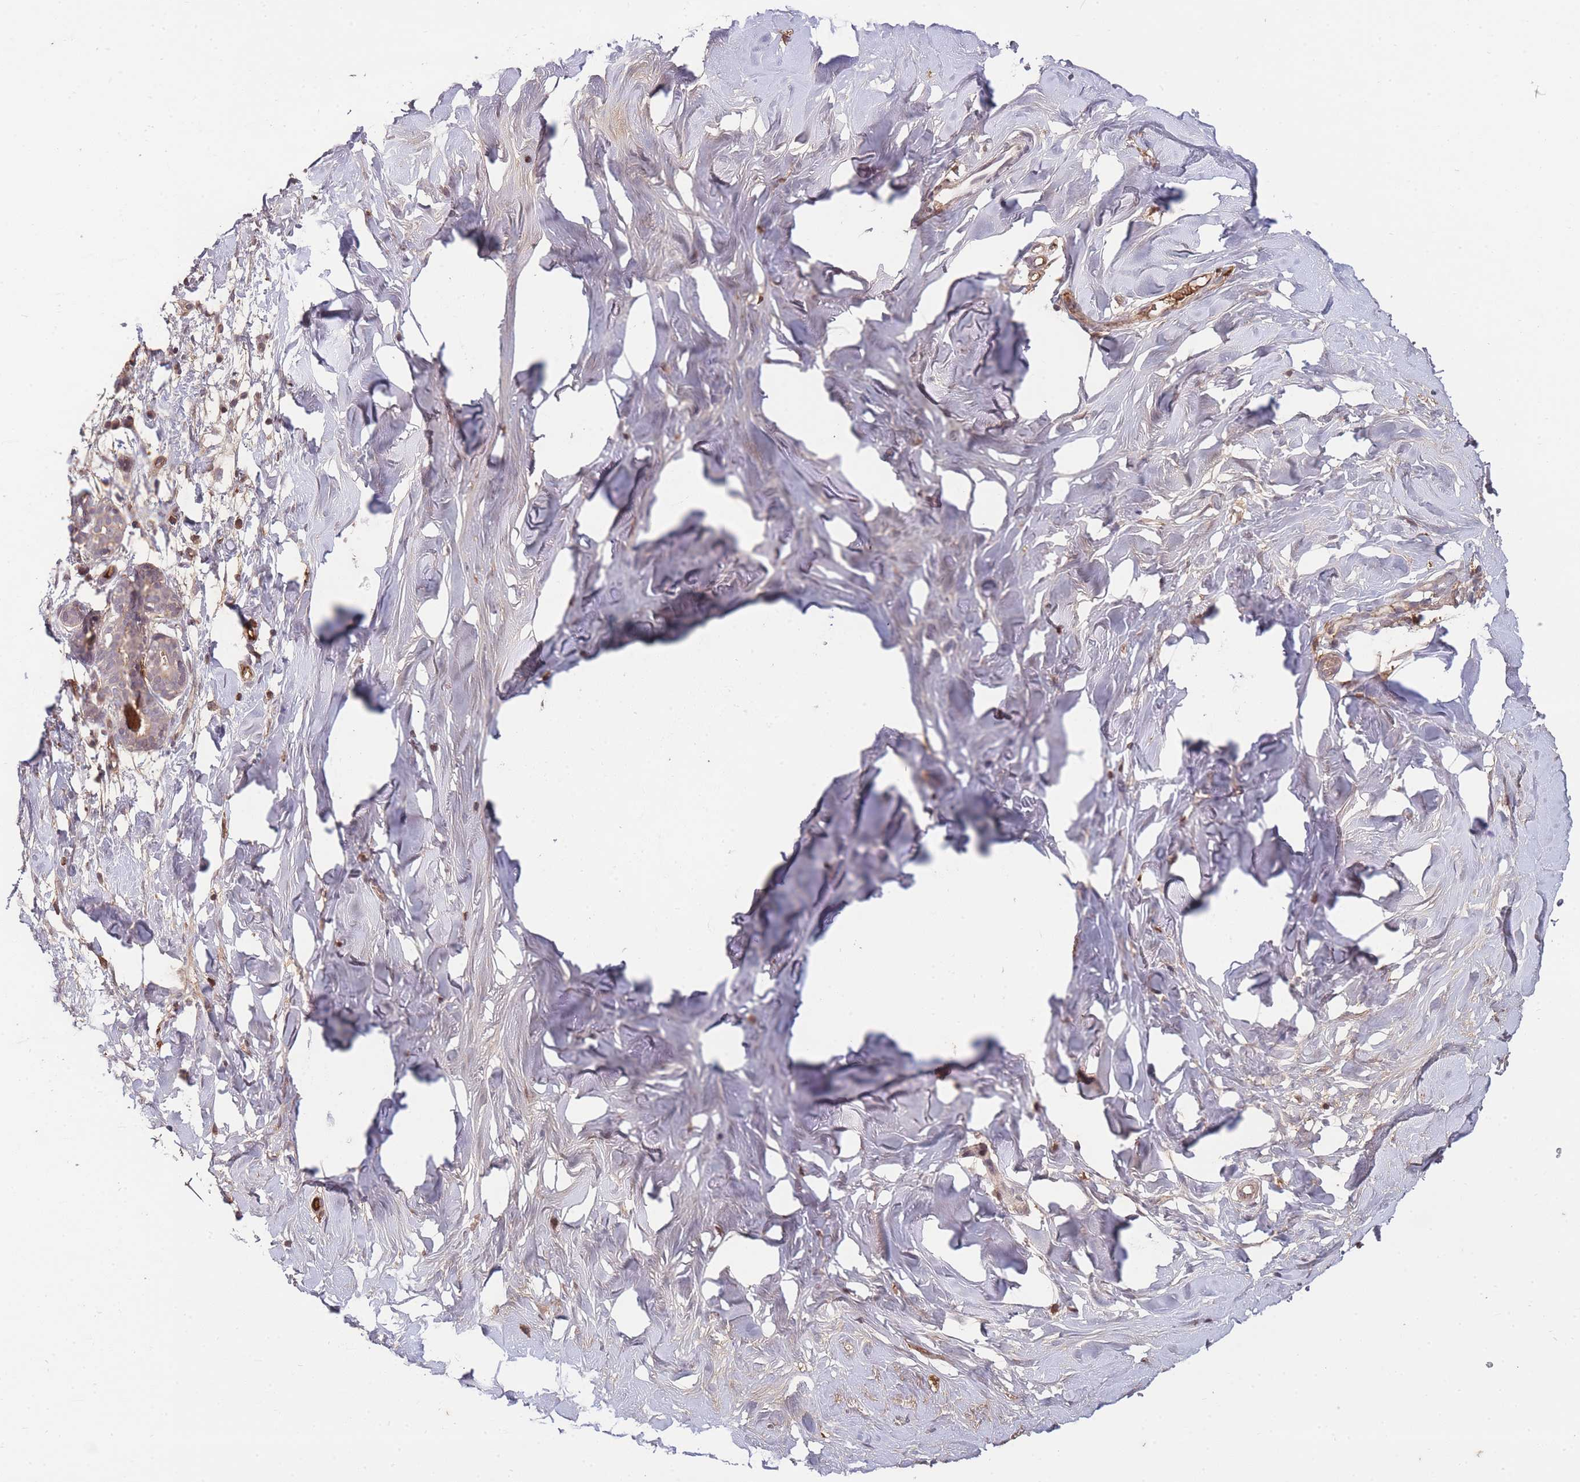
{"staining": {"intensity": "negative", "quantity": "none", "location": "none"}, "tissue": "breast", "cell_type": "Adipocytes", "image_type": "normal", "snomed": [{"axis": "morphology", "description": "Normal tissue, NOS"}, {"axis": "topography", "description": "Breast"}], "caption": "An immunohistochemistry micrograph of benign breast is shown. There is no staining in adipocytes of breast.", "gene": "RALGDS", "patient": {"sex": "female", "age": 27}}